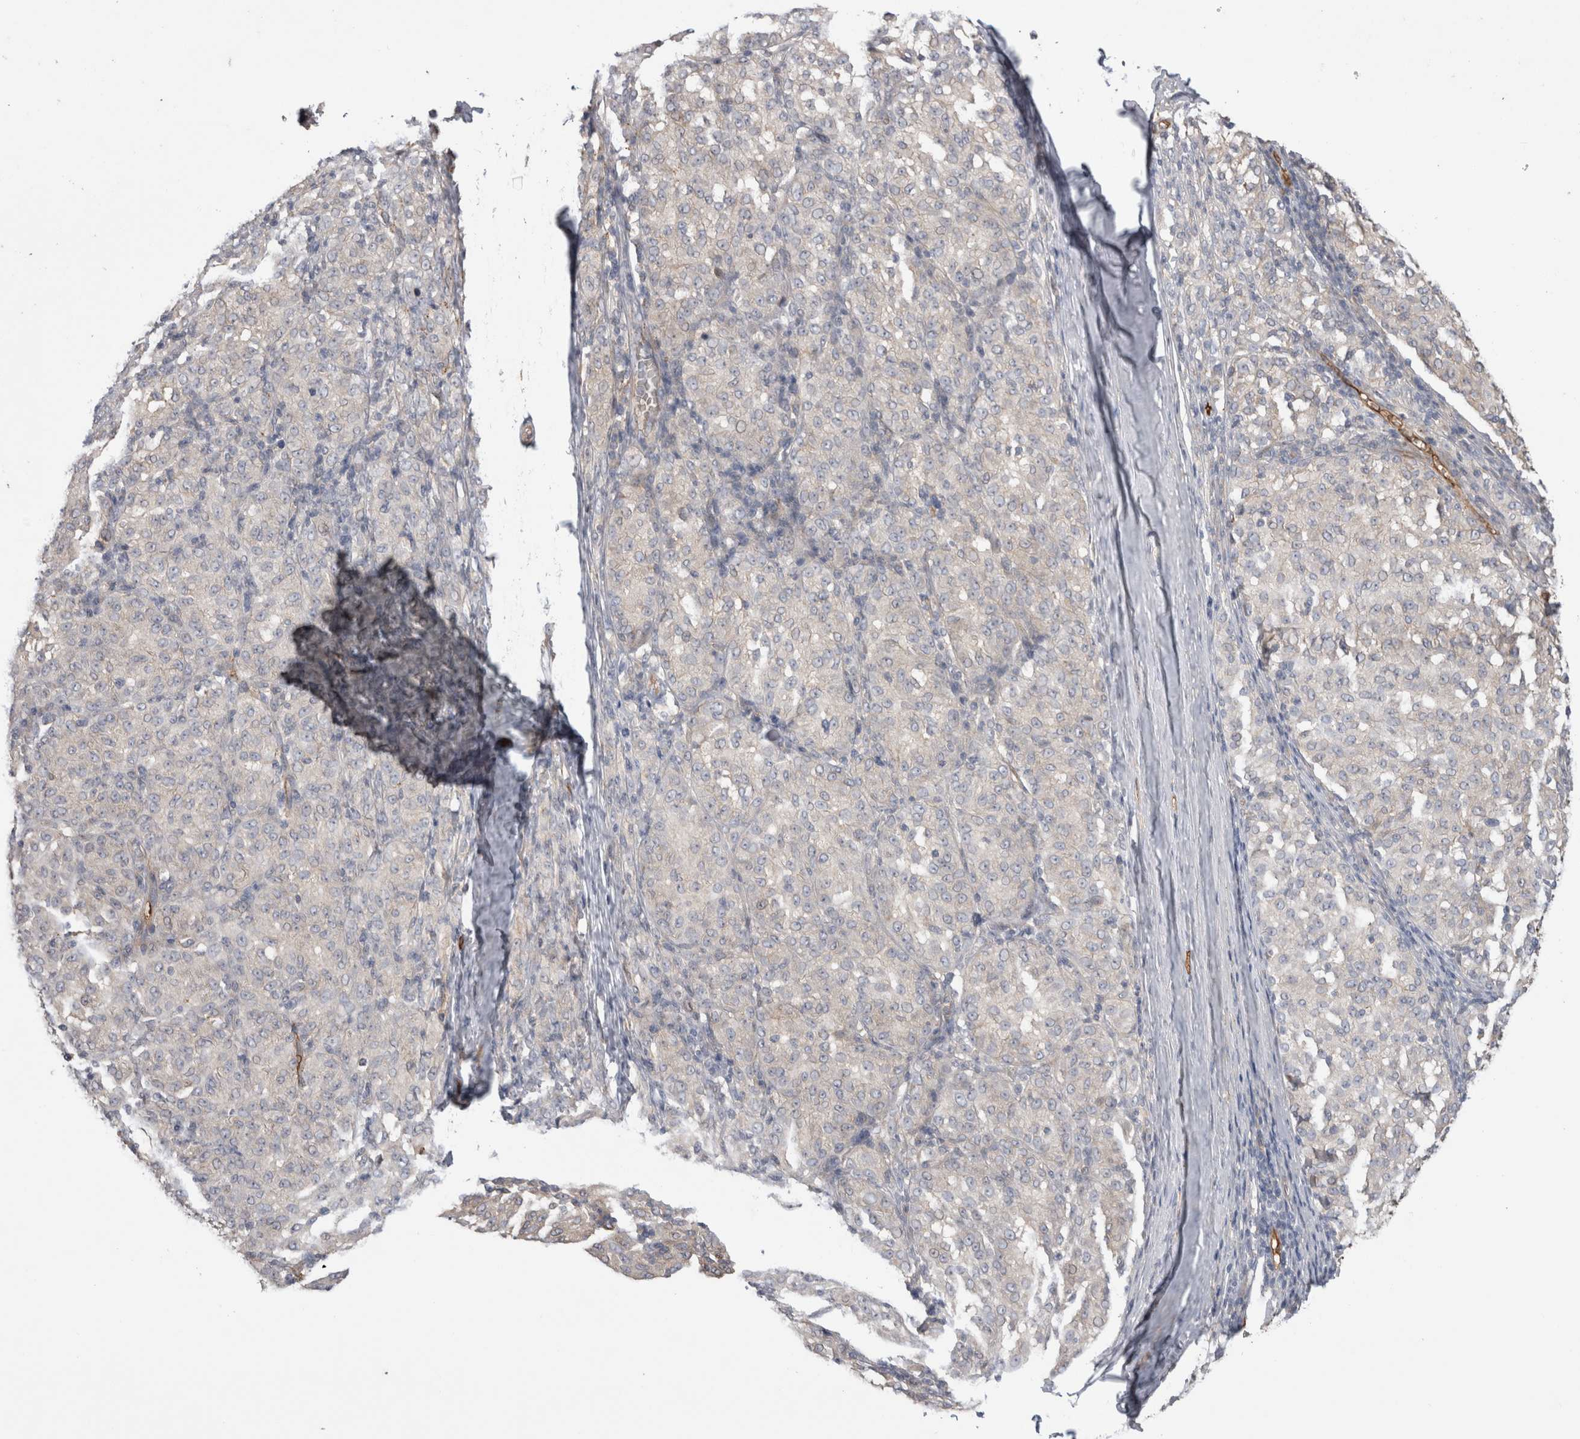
{"staining": {"intensity": "negative", "quantity": "none", "location": "none"}, "tissue": "melanoma", "cell_type": "Tumor cells", "image_type": "cancer", "snomed": [{"axis": "morphology", "description": "Malignant melanoma, NOS"}, {"axis": "topography", "description": "Skin"}], "caption": "DAB (3,3'-diaminobenzidine) immunohistochemical staining of human melanoma reveals no significant staining in tumor cells. (DAB IHC with hematoxylin counter stain).", "gene": "TBCE", "patient": {"sex": "female", "age": 72}}